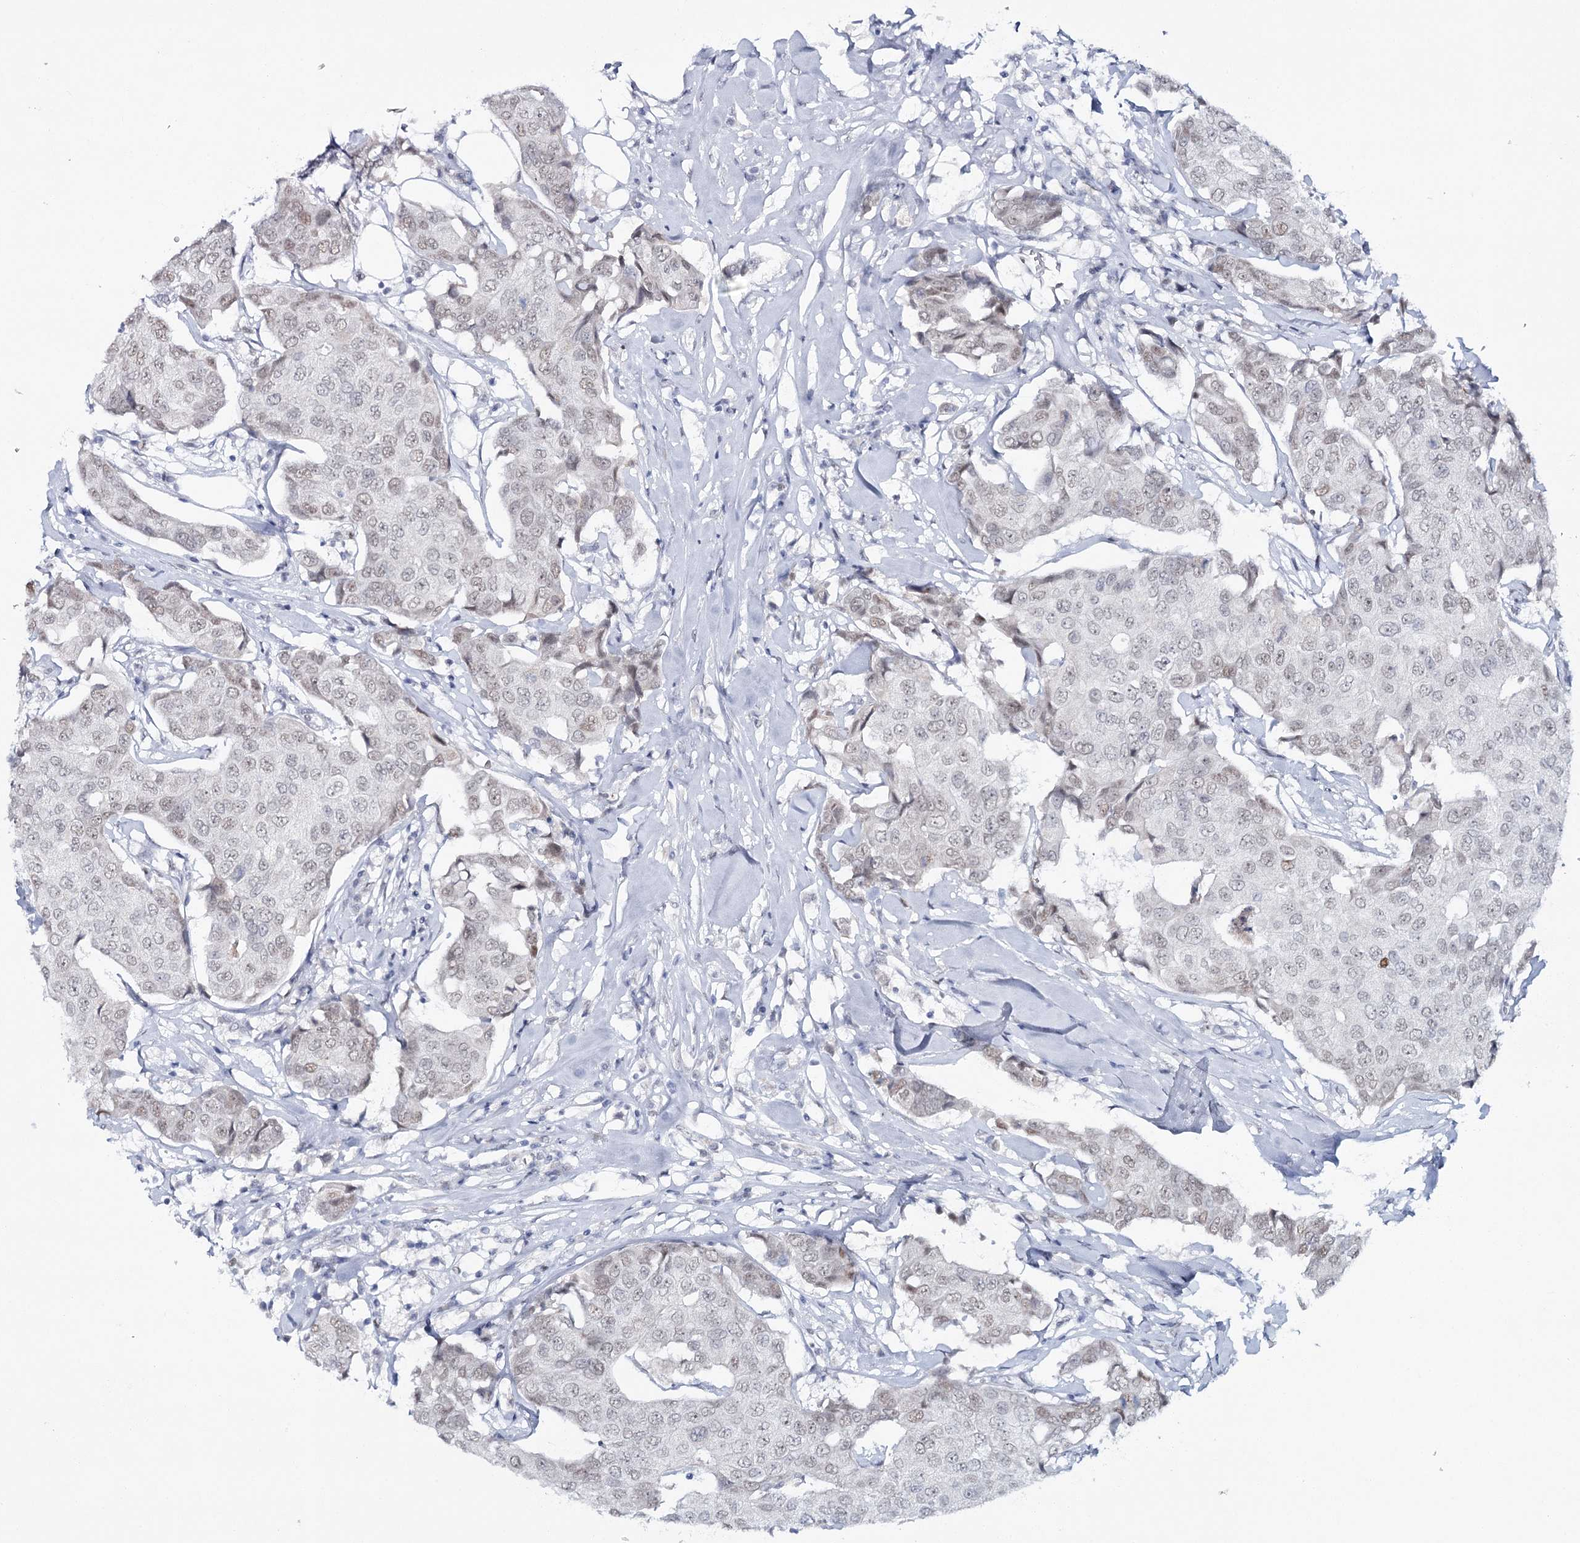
{"staining": {"intensity": "weak", "quantity": ">75%", "location": "nuclear"}, "tissue": "breast cancer", "cell_type": "Tumor cells", "image_type": "cancer", "snomed": [{"axis": "morphology", "description": "Duct carcinoma"}, {"axis": "topography", "description": "Breast"}], "caption": "IHC (DAB) staining of human breast cancer shows weak nuclear protein positivity in about >75% of tumor cells.", "gene": "ZC3H8", "patient": {"sex": "female", "age": 80}}